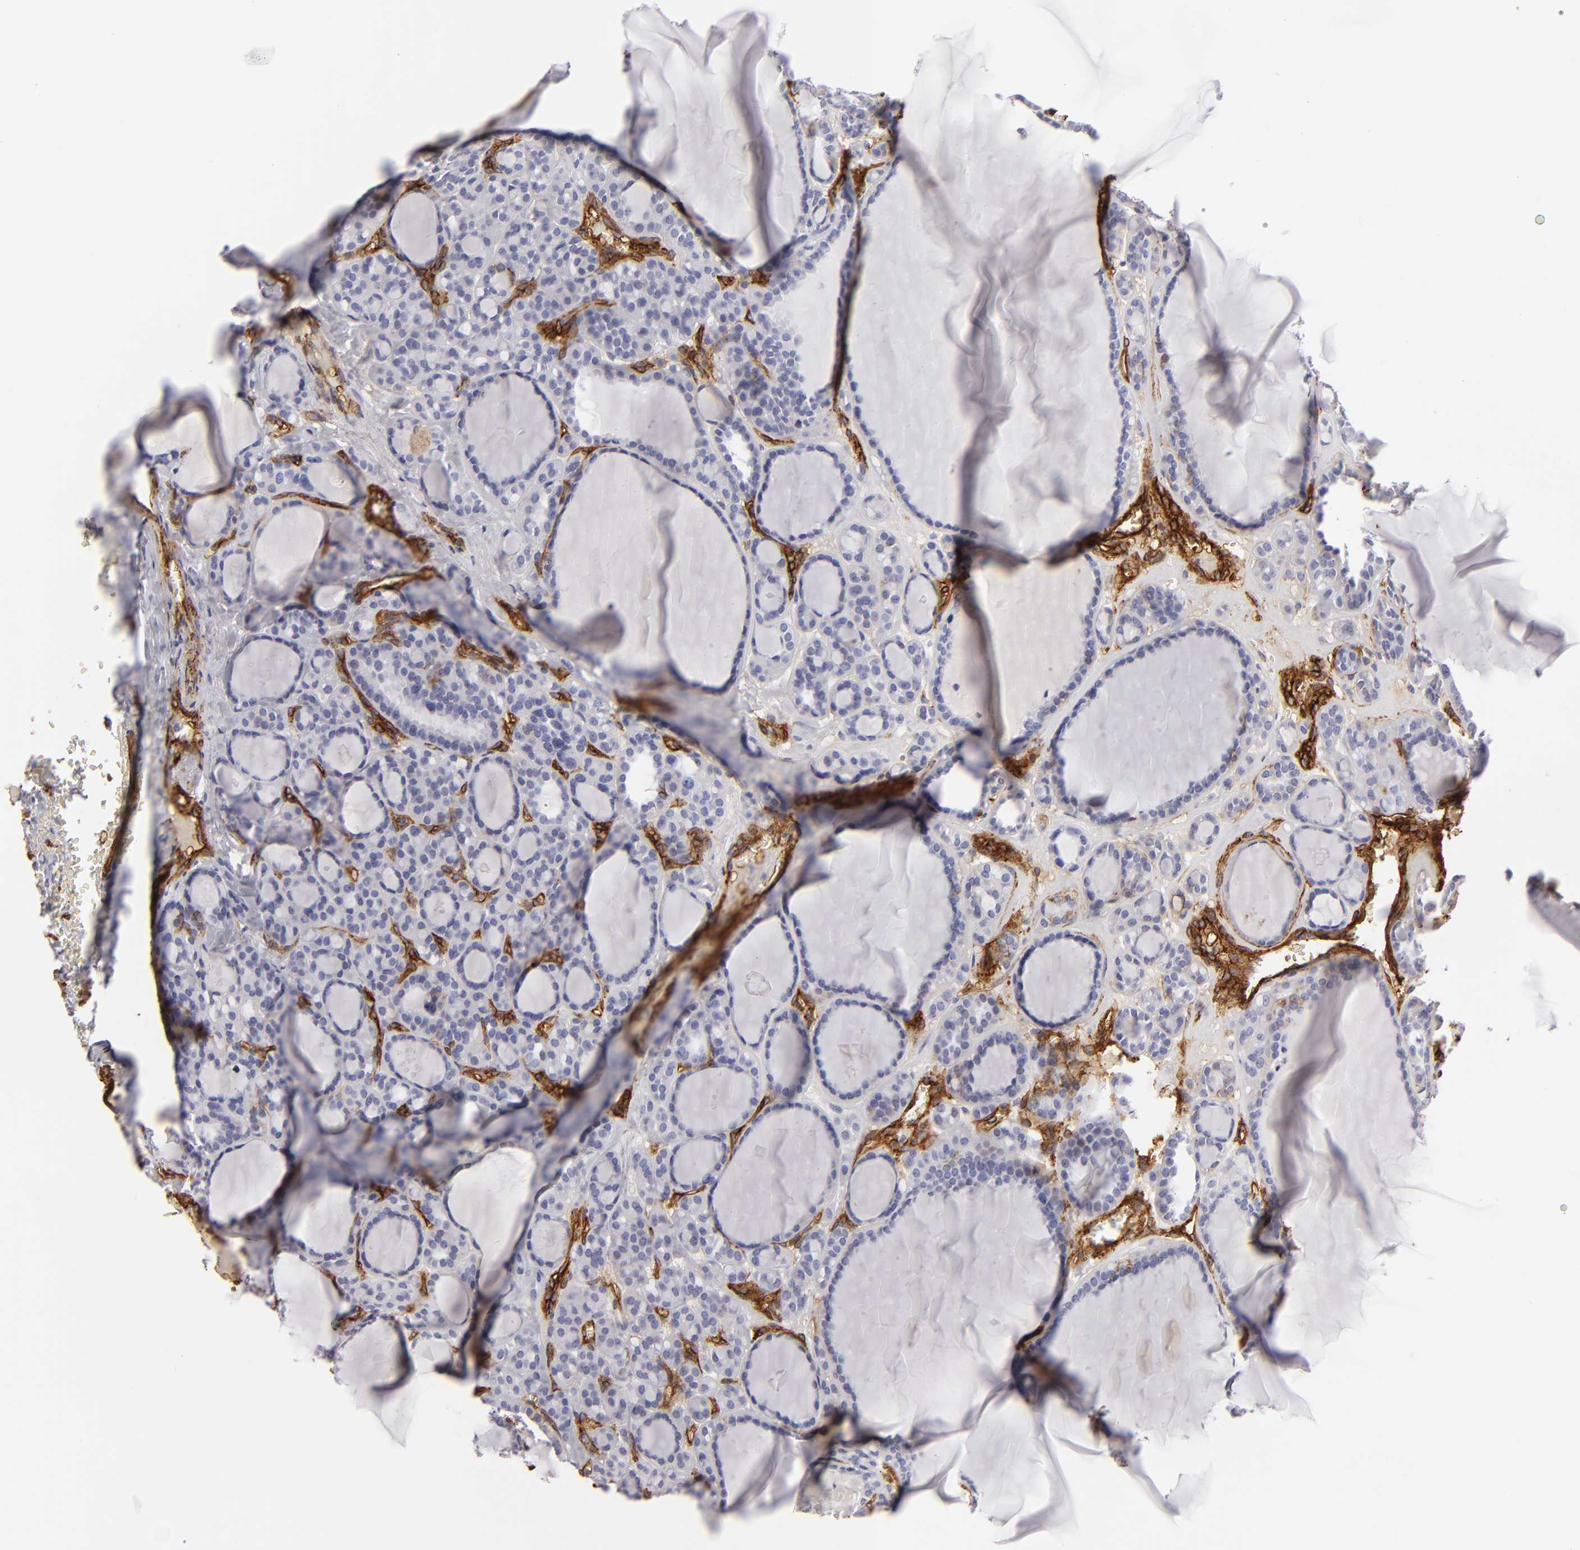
{"staining": {"intensity": "negative", "quantity": "none", "location": "none"}, "tissue": "thyroid cancer", "cell_type": "Tumor cells", "image_type": "cancer", "snomed": [{"axis": "morphology", "description": "Follicular adenoma carcinoma, NOS"}, {"axis": "topography", "description": "Thyroid gland"}], "caption": "This is a histopathology image of IHC staining of thyroid cancer, which shows no staining in tumor cells.", "gene": "MCAM", "patient": {"sex": "female", "age": 71}}